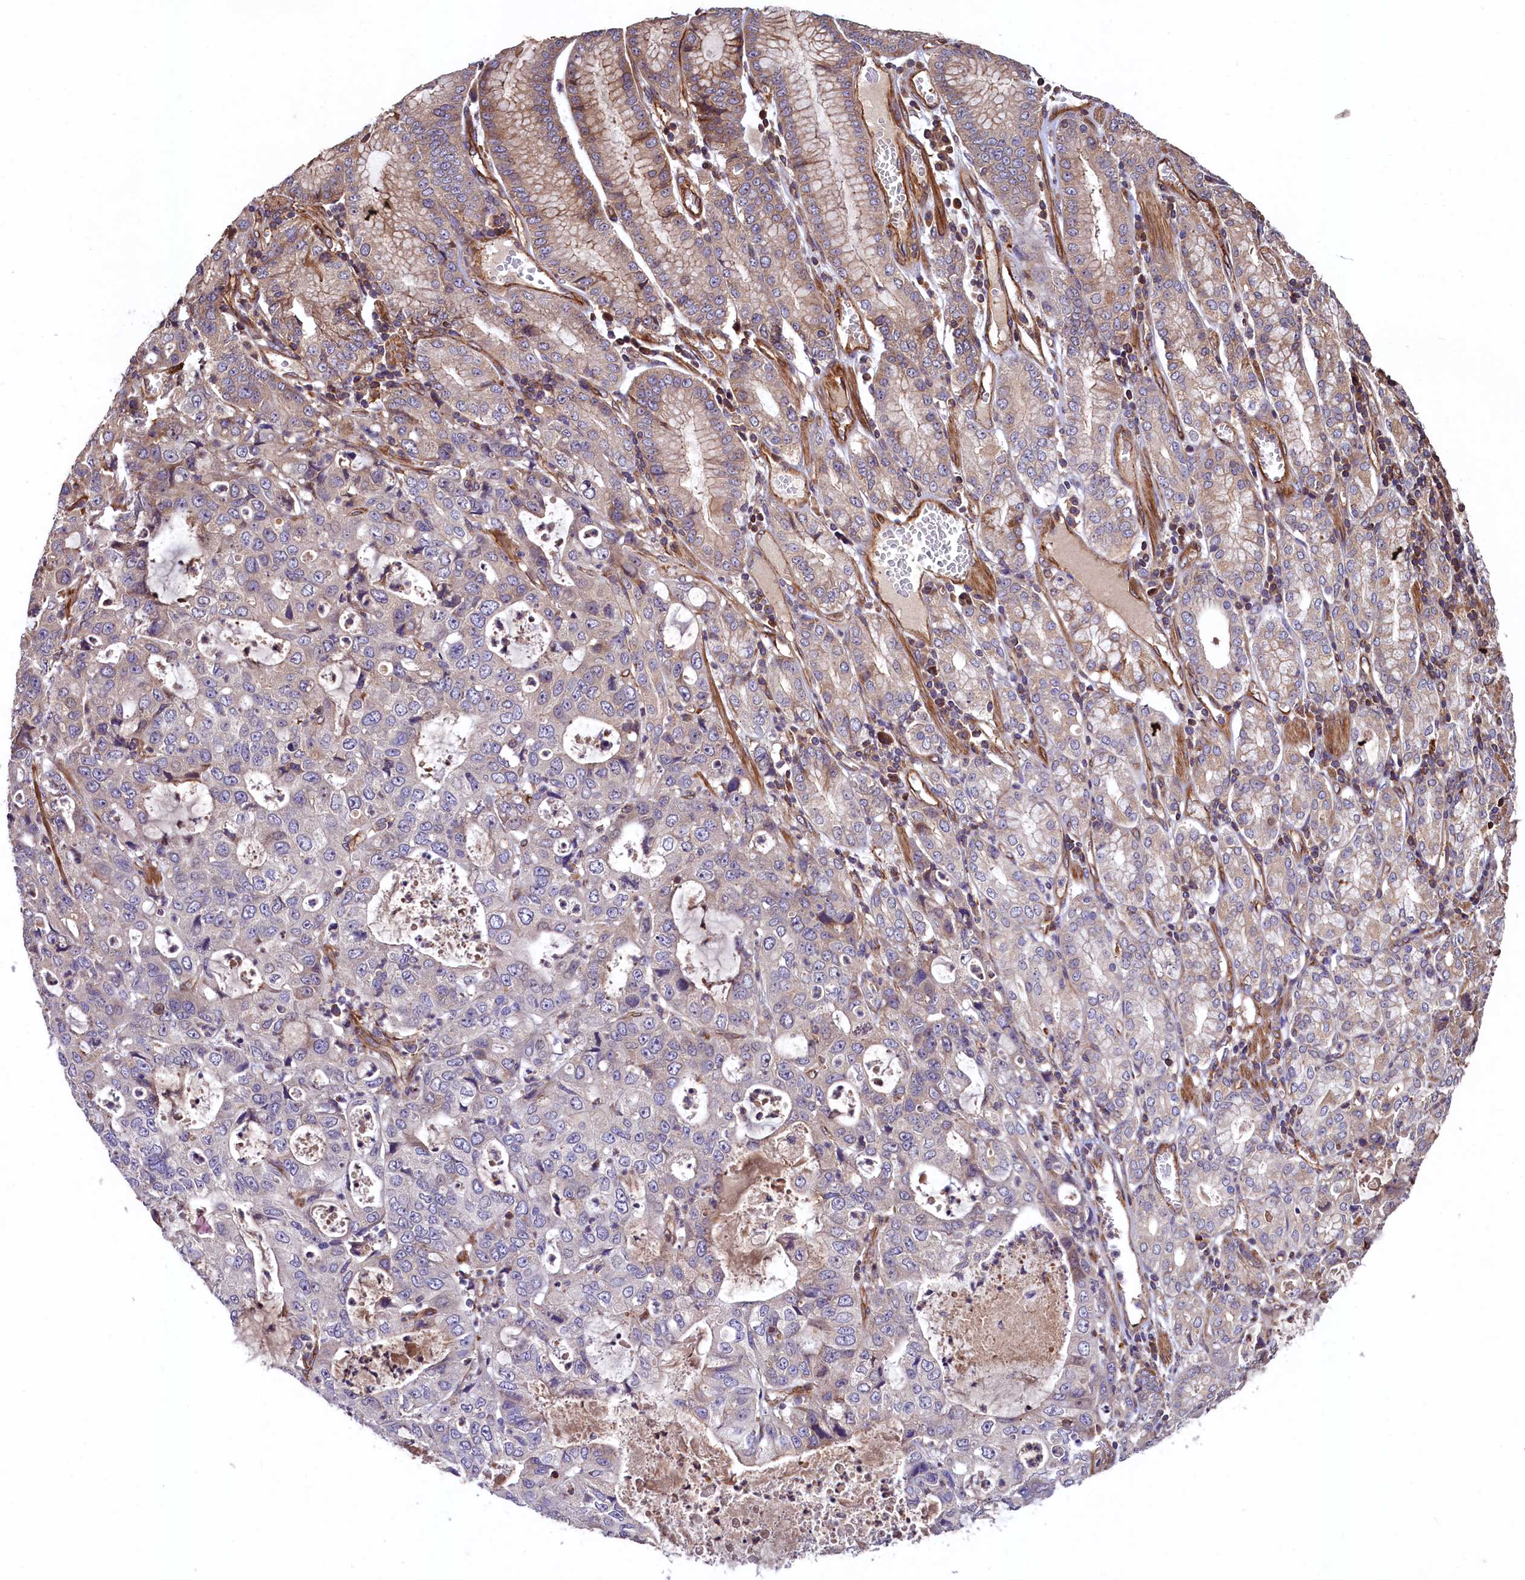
{"staining": {"intensity": "weak", "quantity": "<25%", "location": "cytoplasmic/membranous"}, "tissue": "stomach cancer", "cell_type": "Tumor cells", "image_type": "cancer", "snomed": [{"axis": "morphology", "description": "Adenocarcinoma, NOS"}, {"axis": "topography", "description": "Stomach, upper"}], "caption": "This is an immunohistochemistry photomicrograph of stomach cancer (adenocarcinoma). There is no positivity in tumor cells.", "gene": "KLHDC4", "patient": {"sex": "female", "age": 52}}